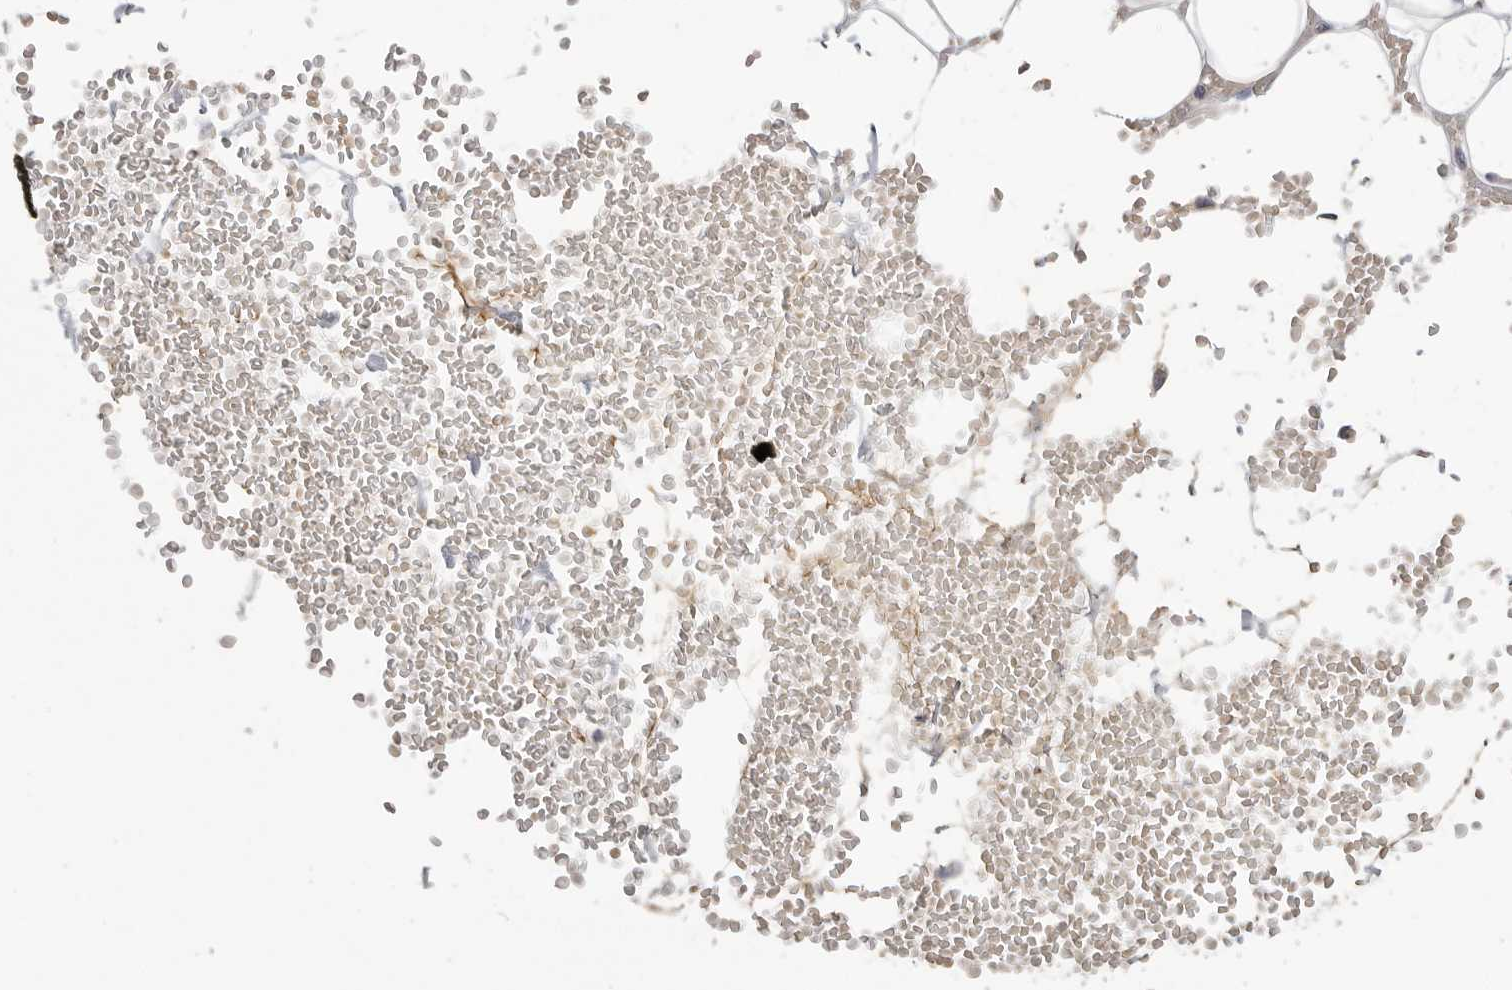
{"staining": {"intensity": "negative", "quantity": "none", "location": "none"}, "tissue": "adipose tissue", "cell_type": "Adipocytes", "image_type": "normal", "snomed": [{"axis": "morphology", "description": "Normal tissue, NOS"}, {"axis": "topography", "description": "Breast"}], "caption": "IHC histopathology image of unremarkable adipose tissue stained for a protein (brown), which reveals no expression in adipocytes.", "gene": "SDC3", "patient": {"sex": "female", "age": 23}}